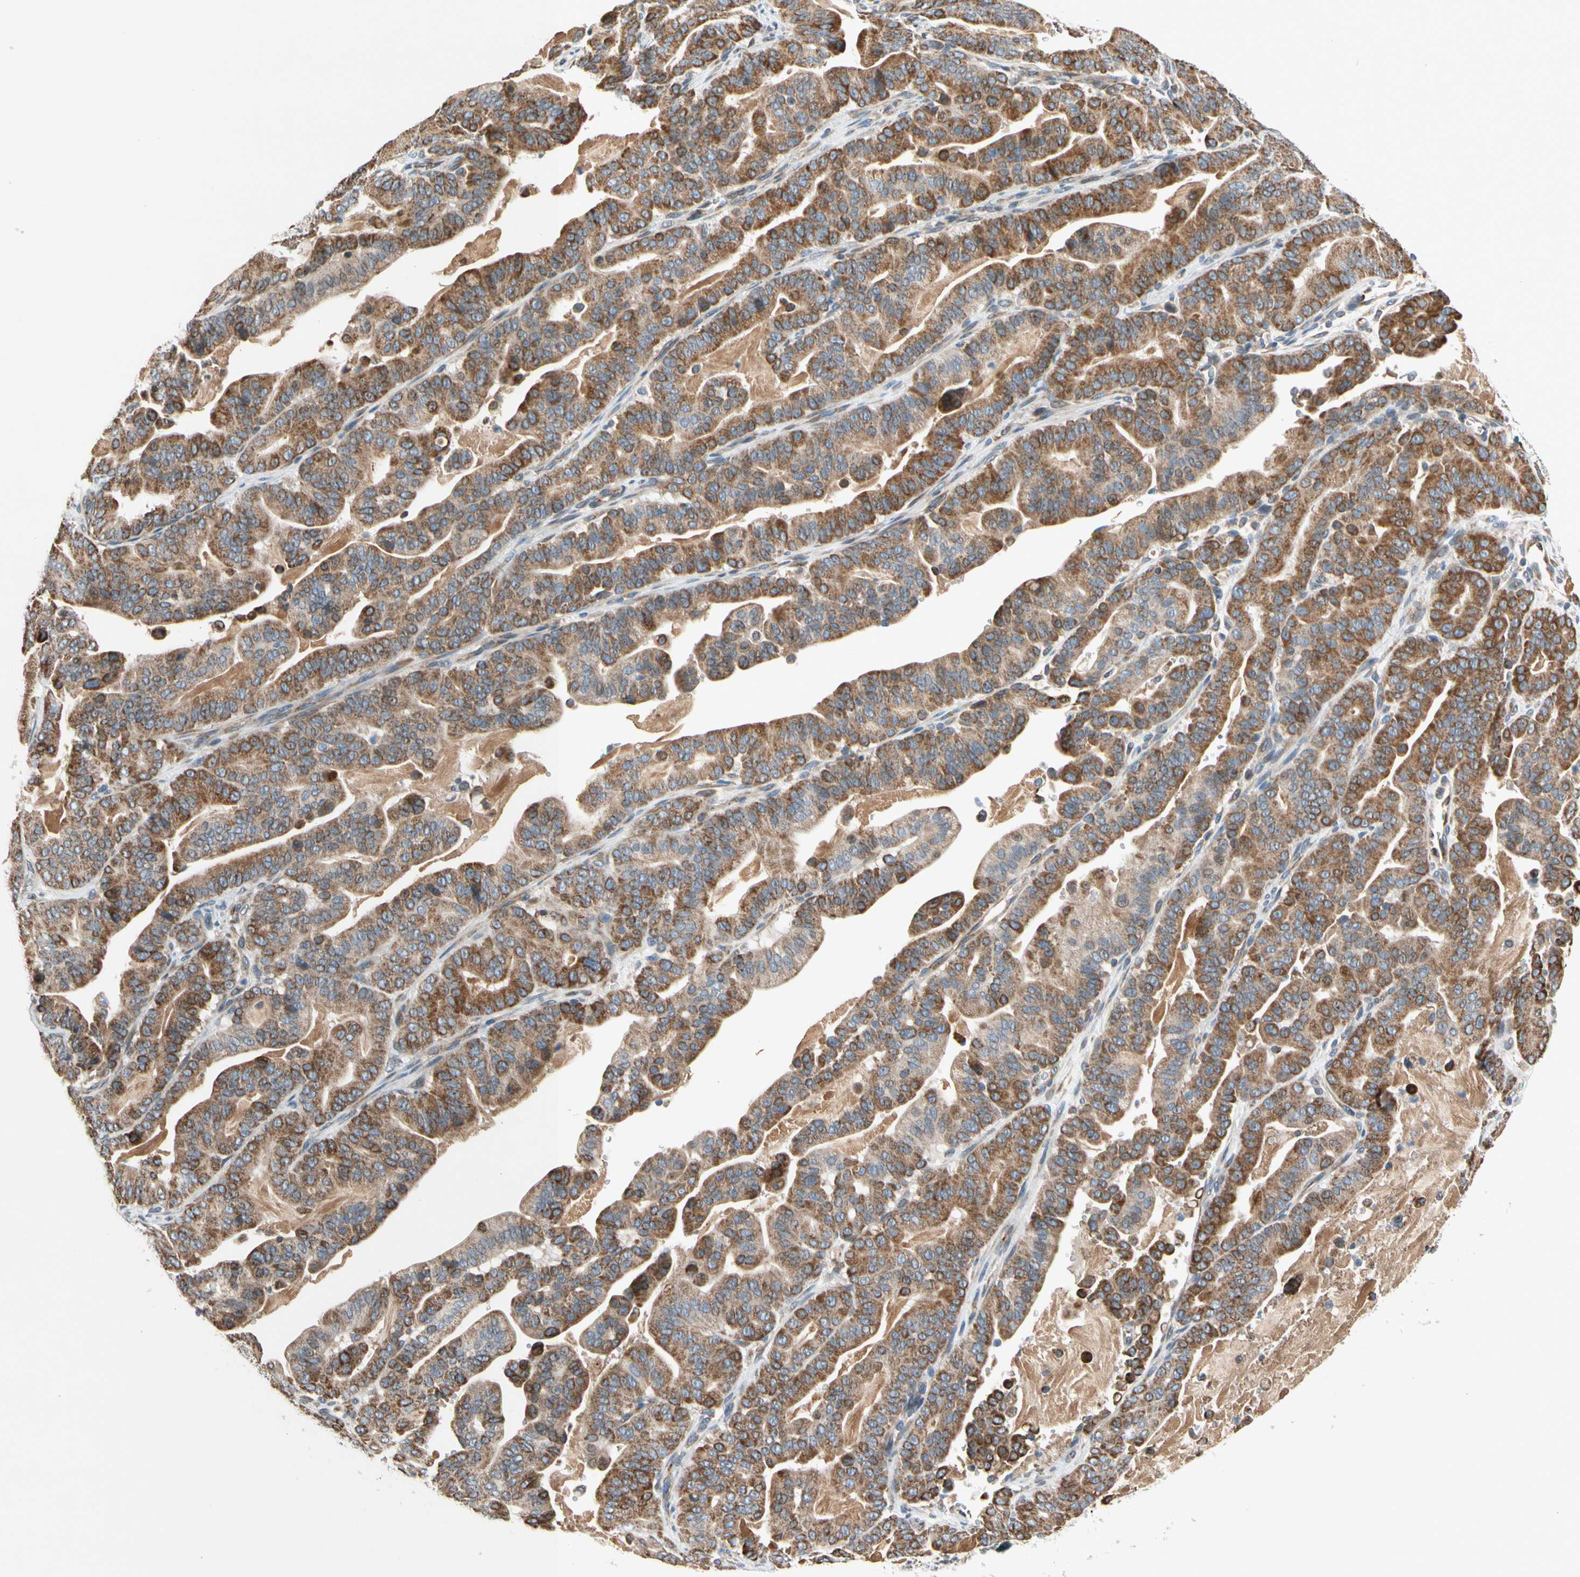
{"staining": {"intensity": "strong", "quantity": ">75%", "location": "cytoplasmic/membranous"}, "tissue": "pancreatic cancer", "cell_type": "Tumor cells", "image_type": "cancer", "snomed": [{"axis": "morphology", "description": "Adenocarcinoma, NOS"}, {"axis": "topography", "description": "Pancreas"}], "caption": "High-power microscopy captured an immunohistochemistry histopathology image of adenocarcinoma (pancreatic), revealing strong cytoplasmic/membranous positivity in approximately >75% of tumor cells.", "gene": "NPHP3", "patient": {"sex": "male", "age": 63}}